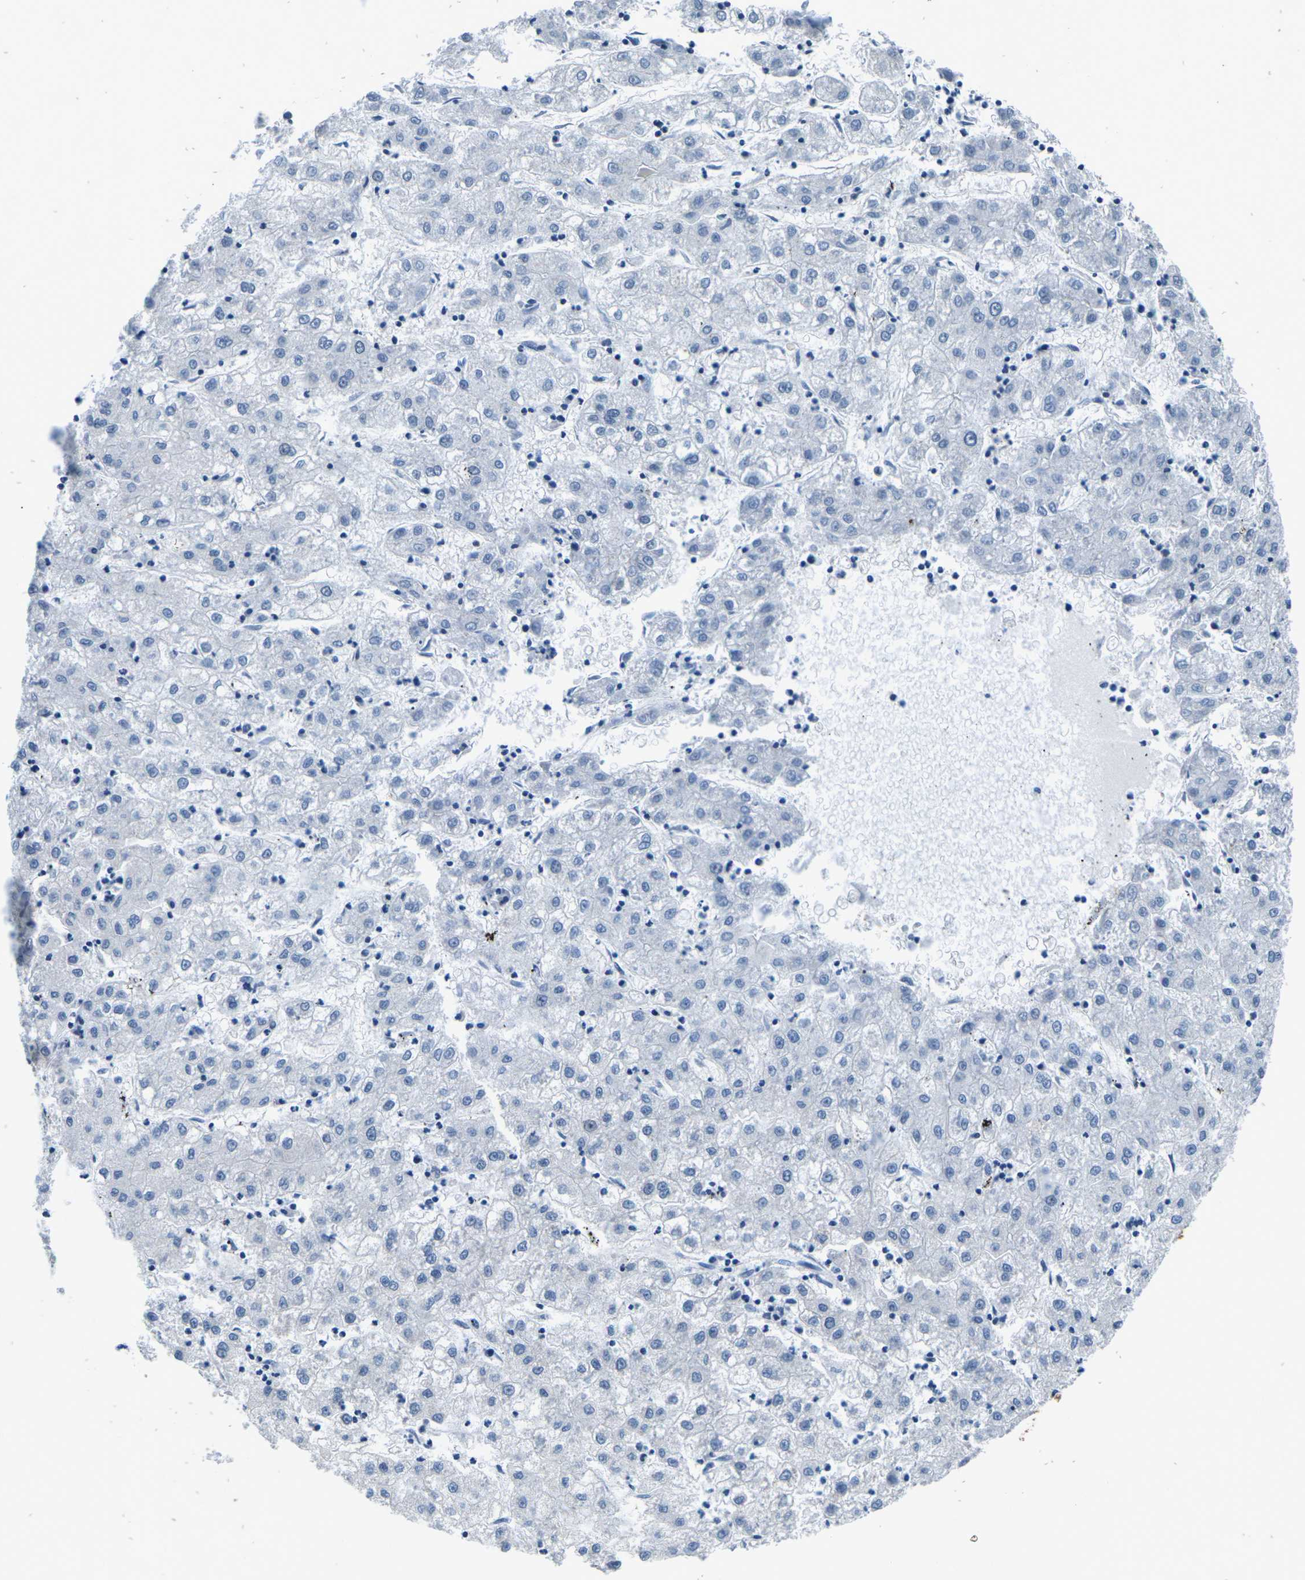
{"staining": {"intensity": "negative", "quantity": "none", "location": "none"}, "tissue": "liver cancer", "cell_type": "Tumor cells", "image_type": "cancer", "snomed": [{"axis": "morphology", "description": "Carcinoma, Hepatocellular, NOS"}, {"axis": "topography", "description": "Liver"}], "caption": "A high-resolution micrograph shows IHC staining of liver hepatocellular carcinoma, which shows no significant positivity in tumor cells. (Stains: DAB (3,3'-diaminobenzidine) immunohistochemistry with hematoxylin counter stain, Microscopy: brightfield microscopy at high magnification).", "gene": "UMOD", "patient": {"sex": "male", "age": 72}}